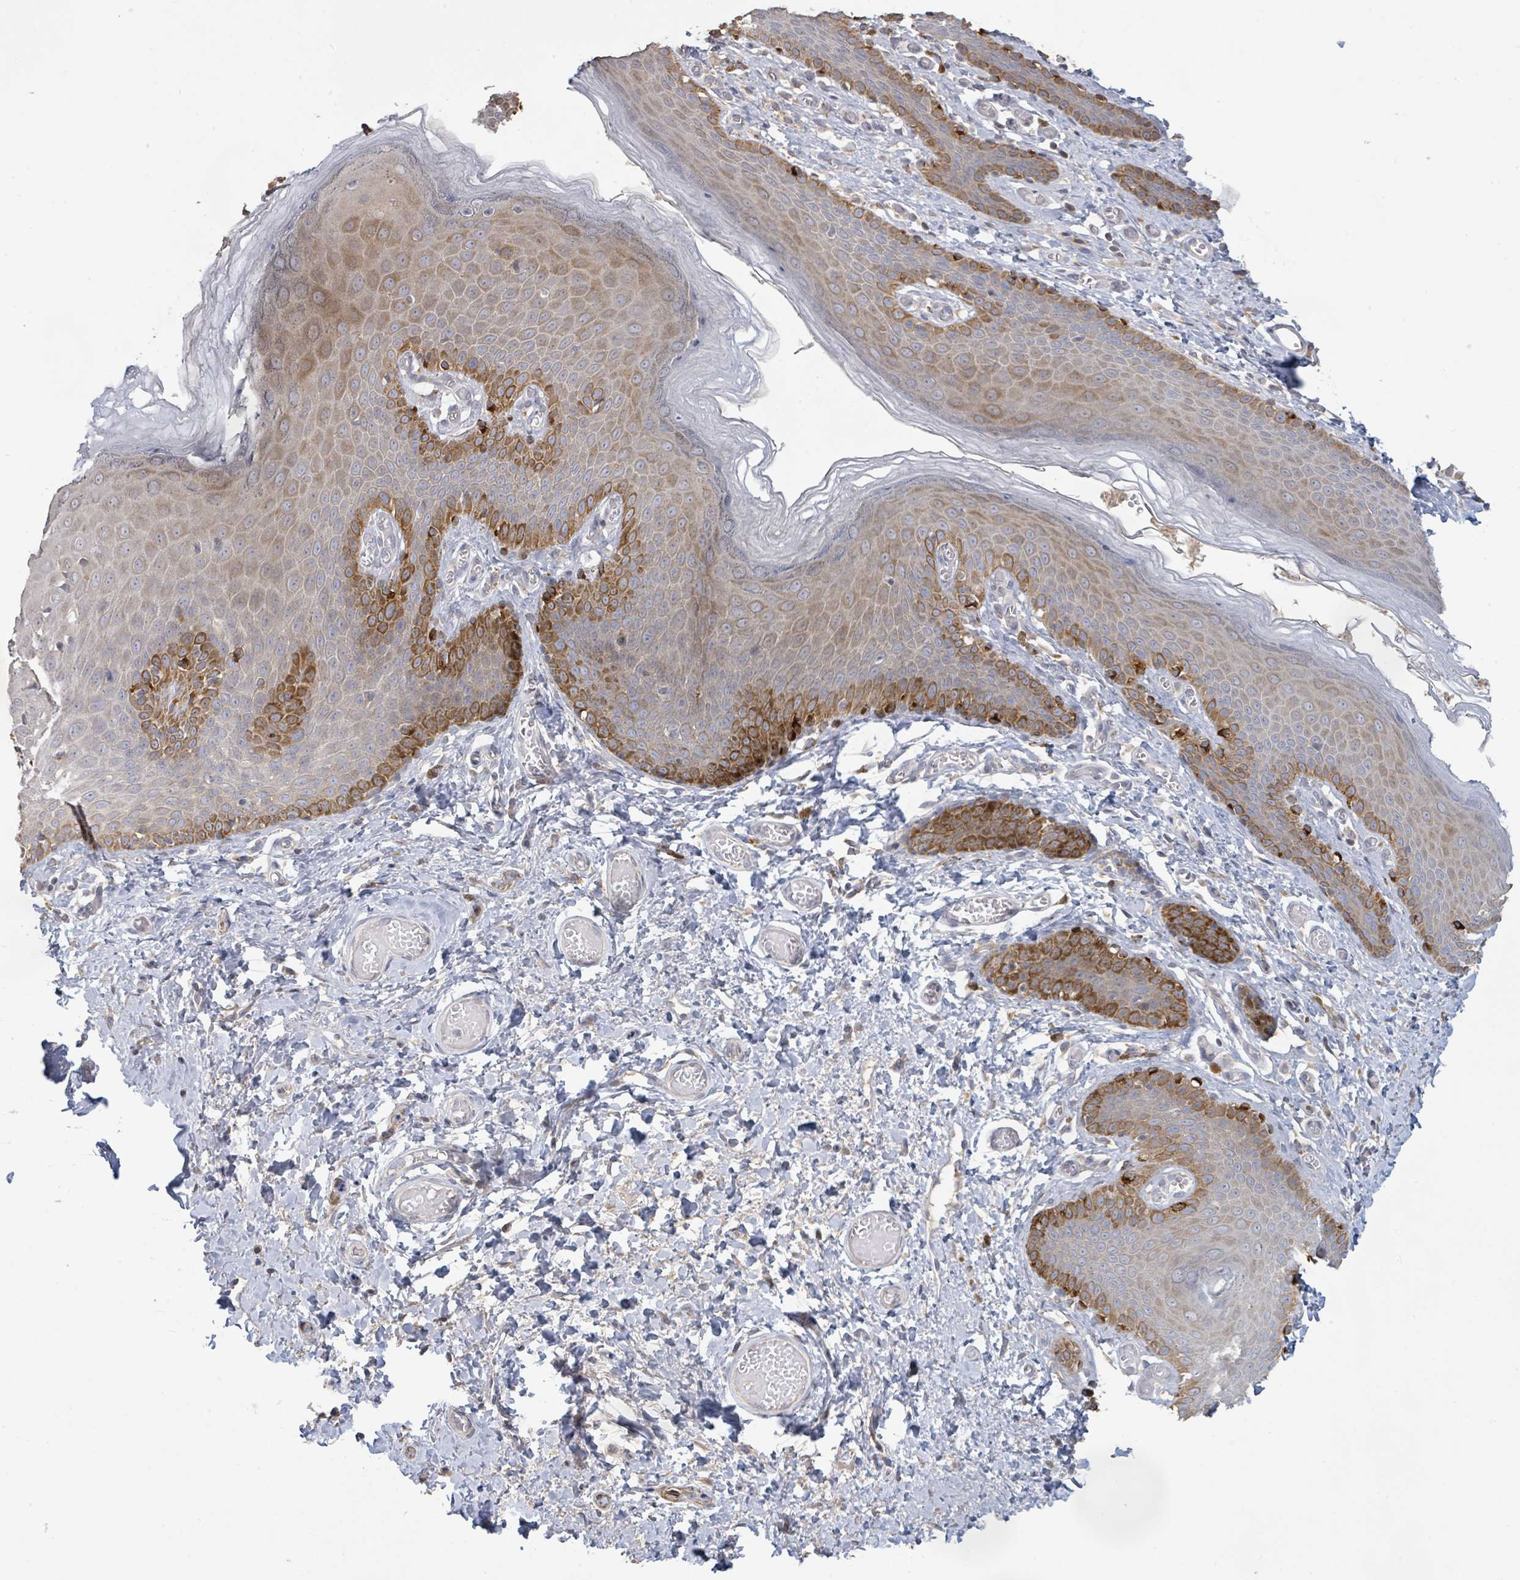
{"staining": {"intensity": "strong", "quantity": "<25%", "location": "cytoplasmic/membranous"}, "tissue": "skin", "cell_type": "Epidermal cells", "image_type": "normal", "snomed": [{"axis": "morphology", "description": "Normal tissue, NOS"}, {"axis": "topography", "description": "Anal"}], "caption": "This photomicrograph shows unremarkable skin stained with immunohistochemistry to label a protein in brown. The cytoplasmic/membranous of epidermal cells show strong positivity for the protein. Nuclei are counter-stained blue.", "gene": "KCNS2", "patient": {"sex": "female", "age": 40}}